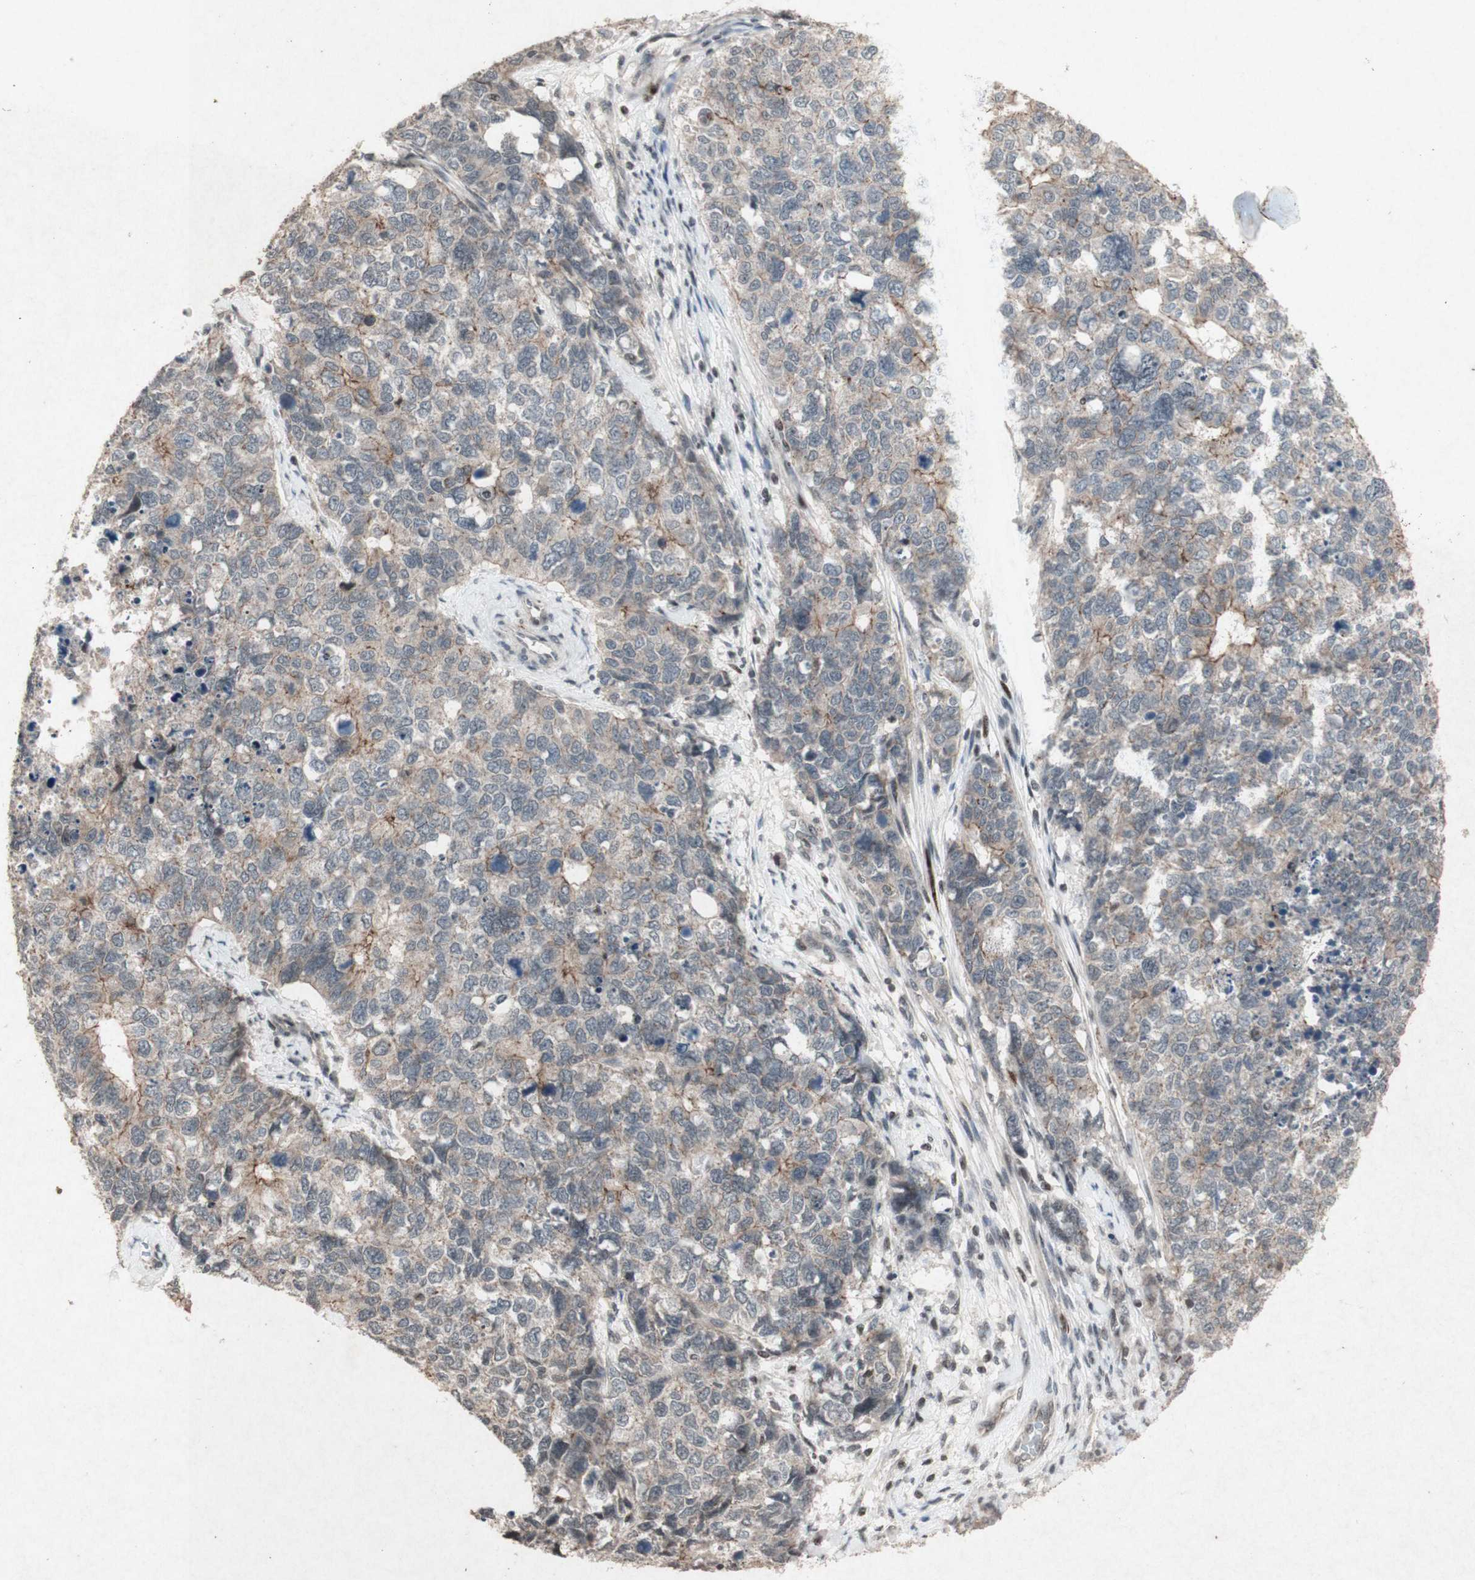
{"staining": {"intensity": "weak", "quantity": "25%-75%", "location": "cytoplasmic/membranous"}, "tissue": "cervical cancer", "cell_type": "Tumor cells", "image_type": "cancer", "snomed": [{"axis": "morphology", "description": "Squamous cell carcinoma, NOS"}, {"axis": "topography", "description": "Cervix"}], "caption": "Human squamous cell carcinoma (cervical) stained with a protein marker demonstrates weak staining in tumor cells.", "gene": "PLXNA1", "patient": {"sex": "female", "age": 63}}